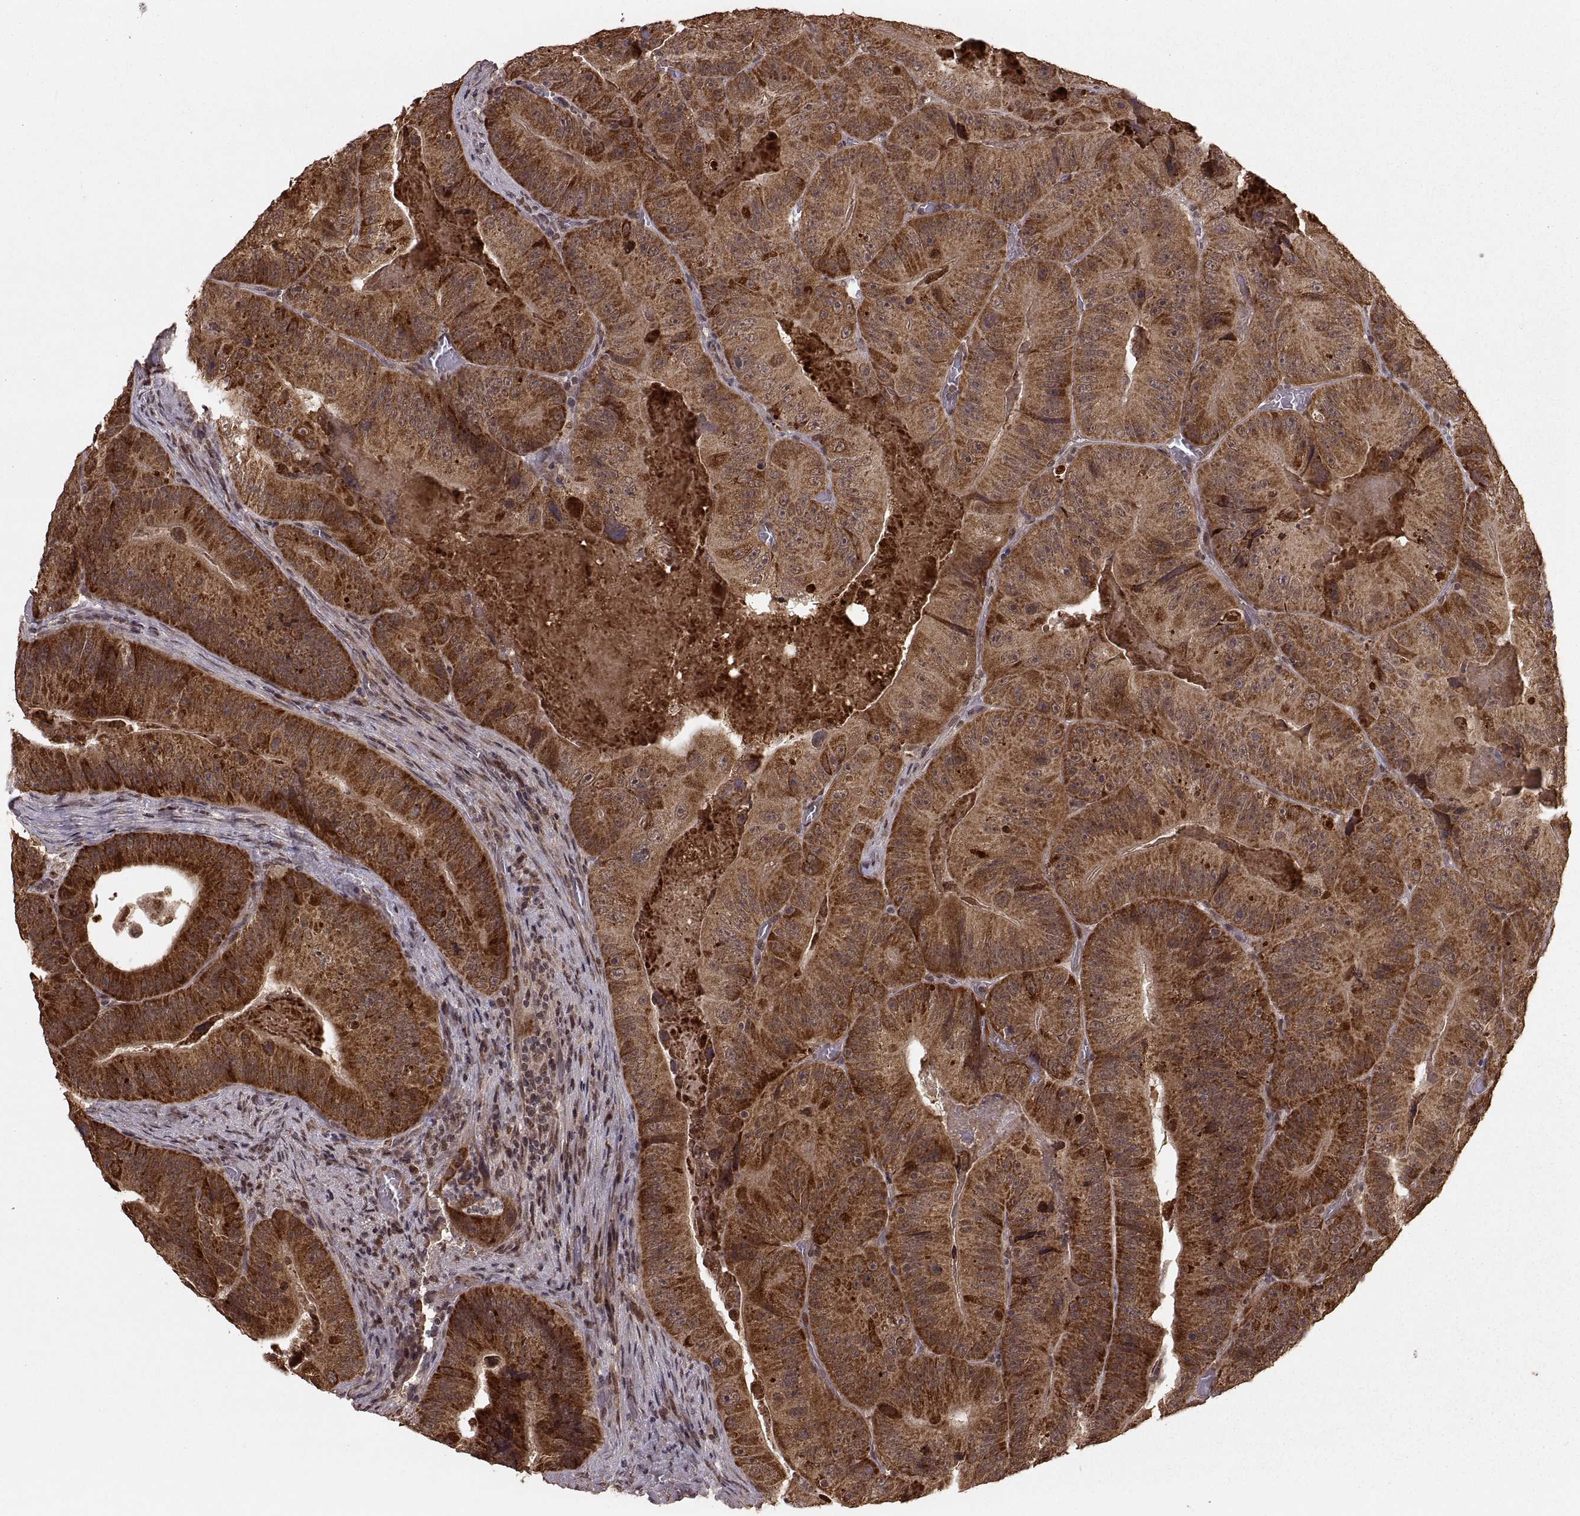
{"staining": {"intensity": "strong", "quantity": ">75%", "location": "cytoplasmic/membranous"}, "tissue": "colorectal cancer", "cell_type": "Tumor cells", "image_type": "cancer", "snomed": [{"axis": "morphology", "description": "Adenocarcinoma, NOS"}, {"axis": "topography", "description": "Colon"}], "caption": "IHC image of colorectal cancer stained for a protein (brown), which shows high levels of strong cytoplasmic/membranous positivity in approximately >75% of tumor cells.", "gene": "RFT1", "patient": {"sex": "female", "age": 86}}